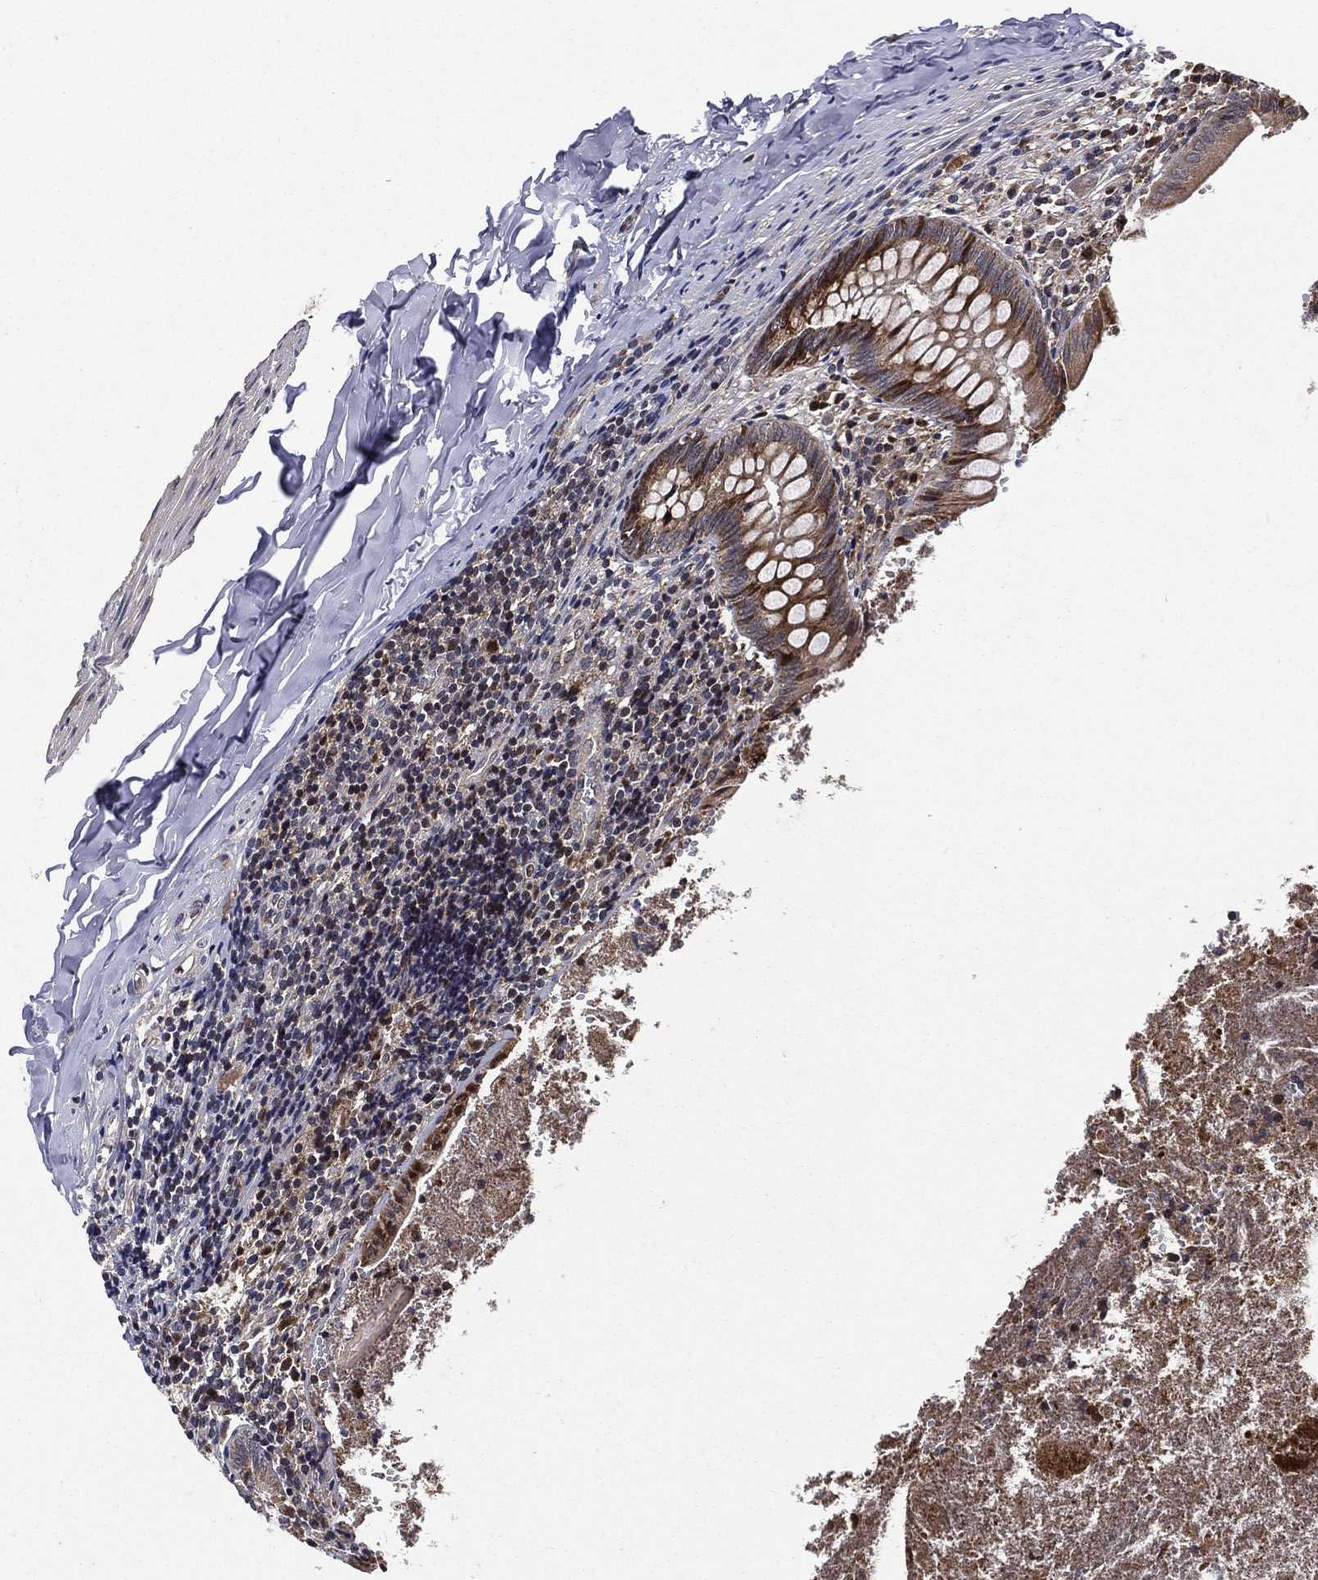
{"staining": {"intensity": "strong", "quantity": ">75%", "location": "cytoplasmic/membranous"}, "tissue": "appendix", "cell_type": "Glandular cells", "image_type": "normal", "snomed": [{"axis": "morphology", "description": "Normal tissue, NOS"}, {"axis": "topography", "description": "Appendix"}], "caption": "Immunohistochemistry (IHC) micrograph of benign human appendix stained for a protein (brown), which displays high levels of strong cytoplasmic/membranous positivity in about >75% of glandular cells.", "gene": "RAB11FIP4", "patient": {"sex": "female", "age": 23}}